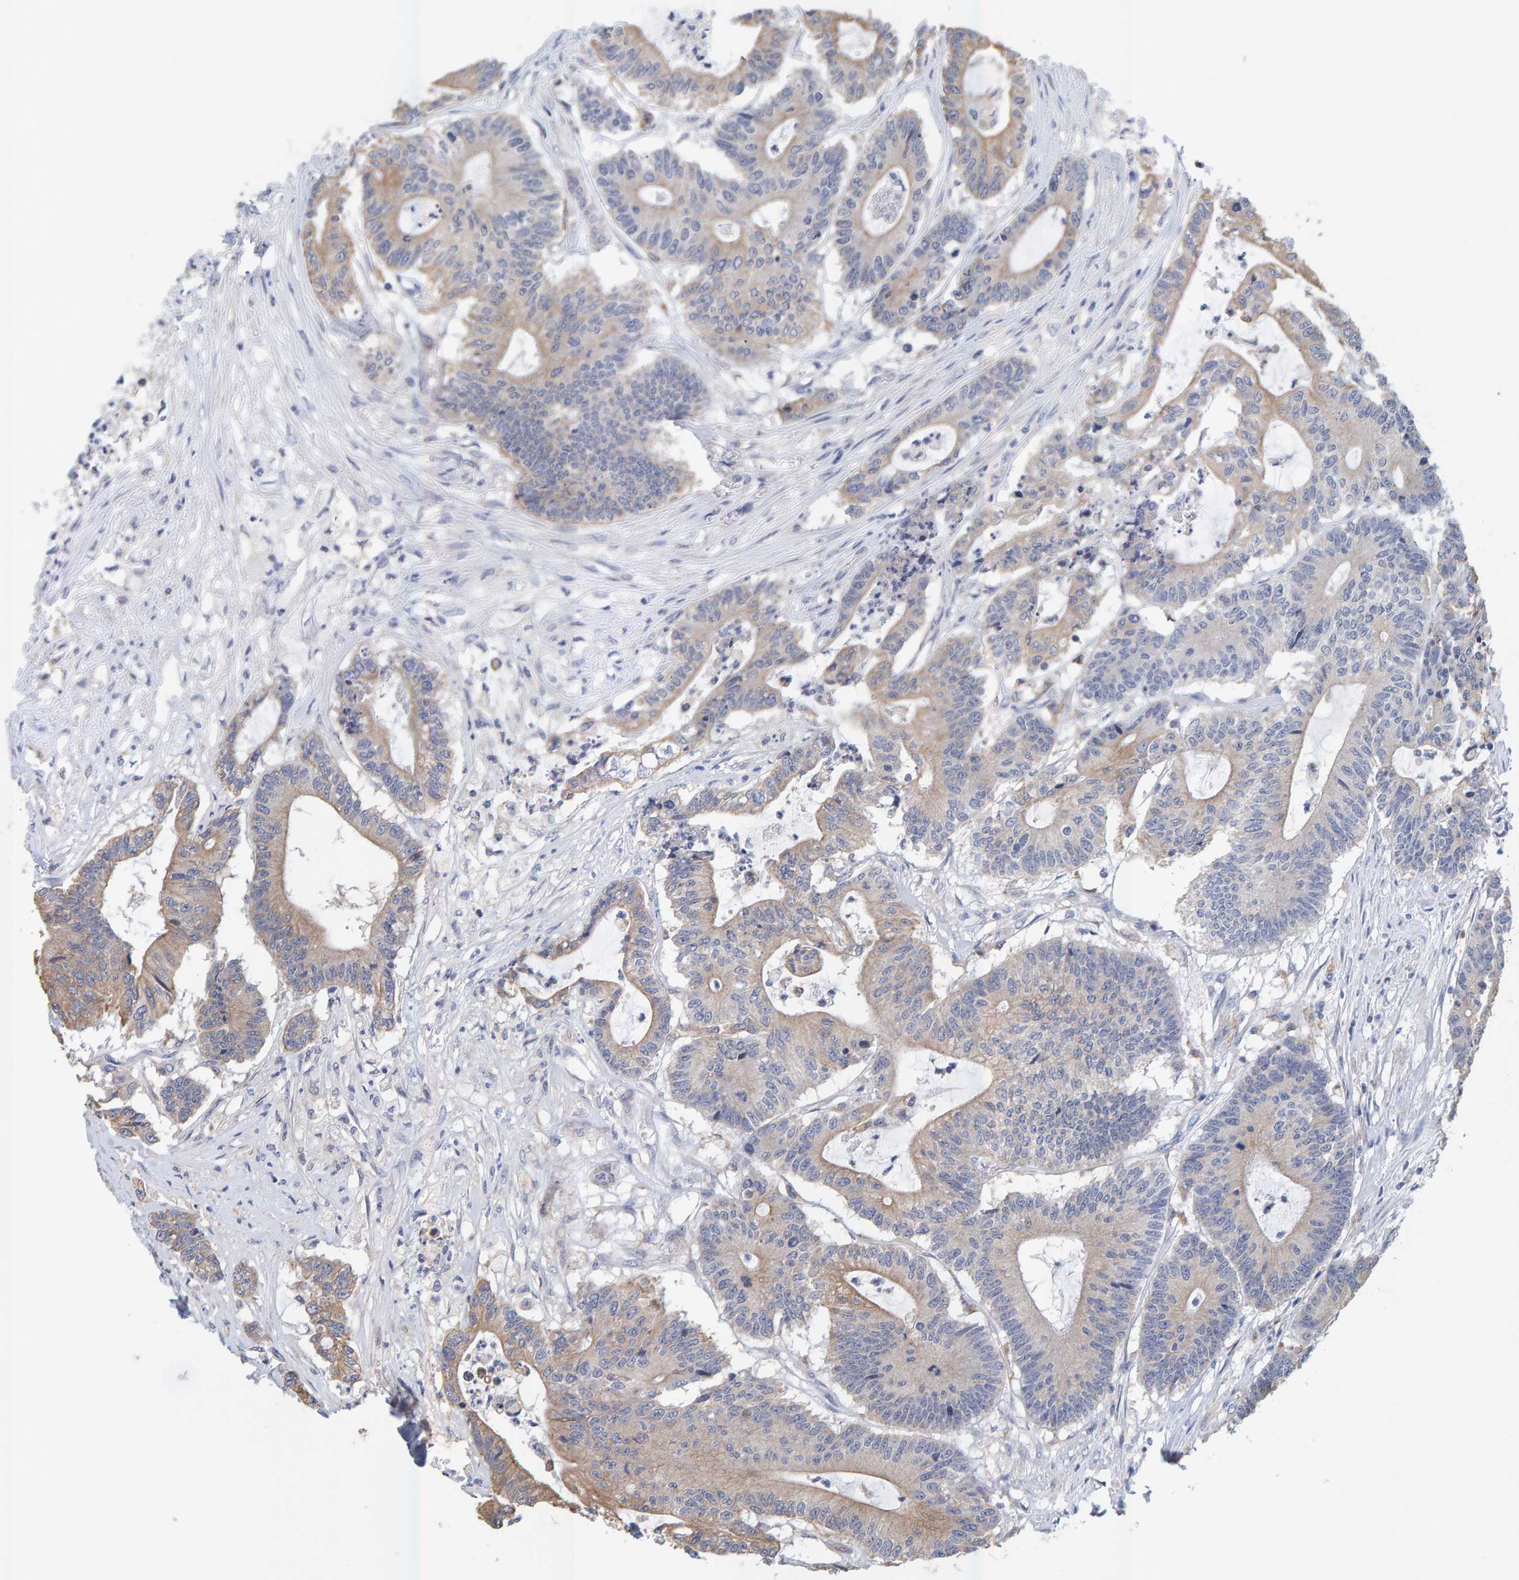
{"staining": {"intensity": "weak", "quantity": "25%-75%", "location": "cytoplasmic/membranous"}, "tissue": "colorectal cancer", "cell_type": "Tumor cells", "image_type": "cancer", "snomed": [{"axis": "morphology", "description": "Adenocarcinoma, NOS"}, {"axis": "topography", "description": "Colon"}], "caption": "Protein expression analysis of colorectal adenocarcinoma exhibits weak cytoplasmic/membranous positivity in about 25%-75% of tumor cells.", "gene": "SGPL1", "patient": {"sex": "female", "age": 84}}